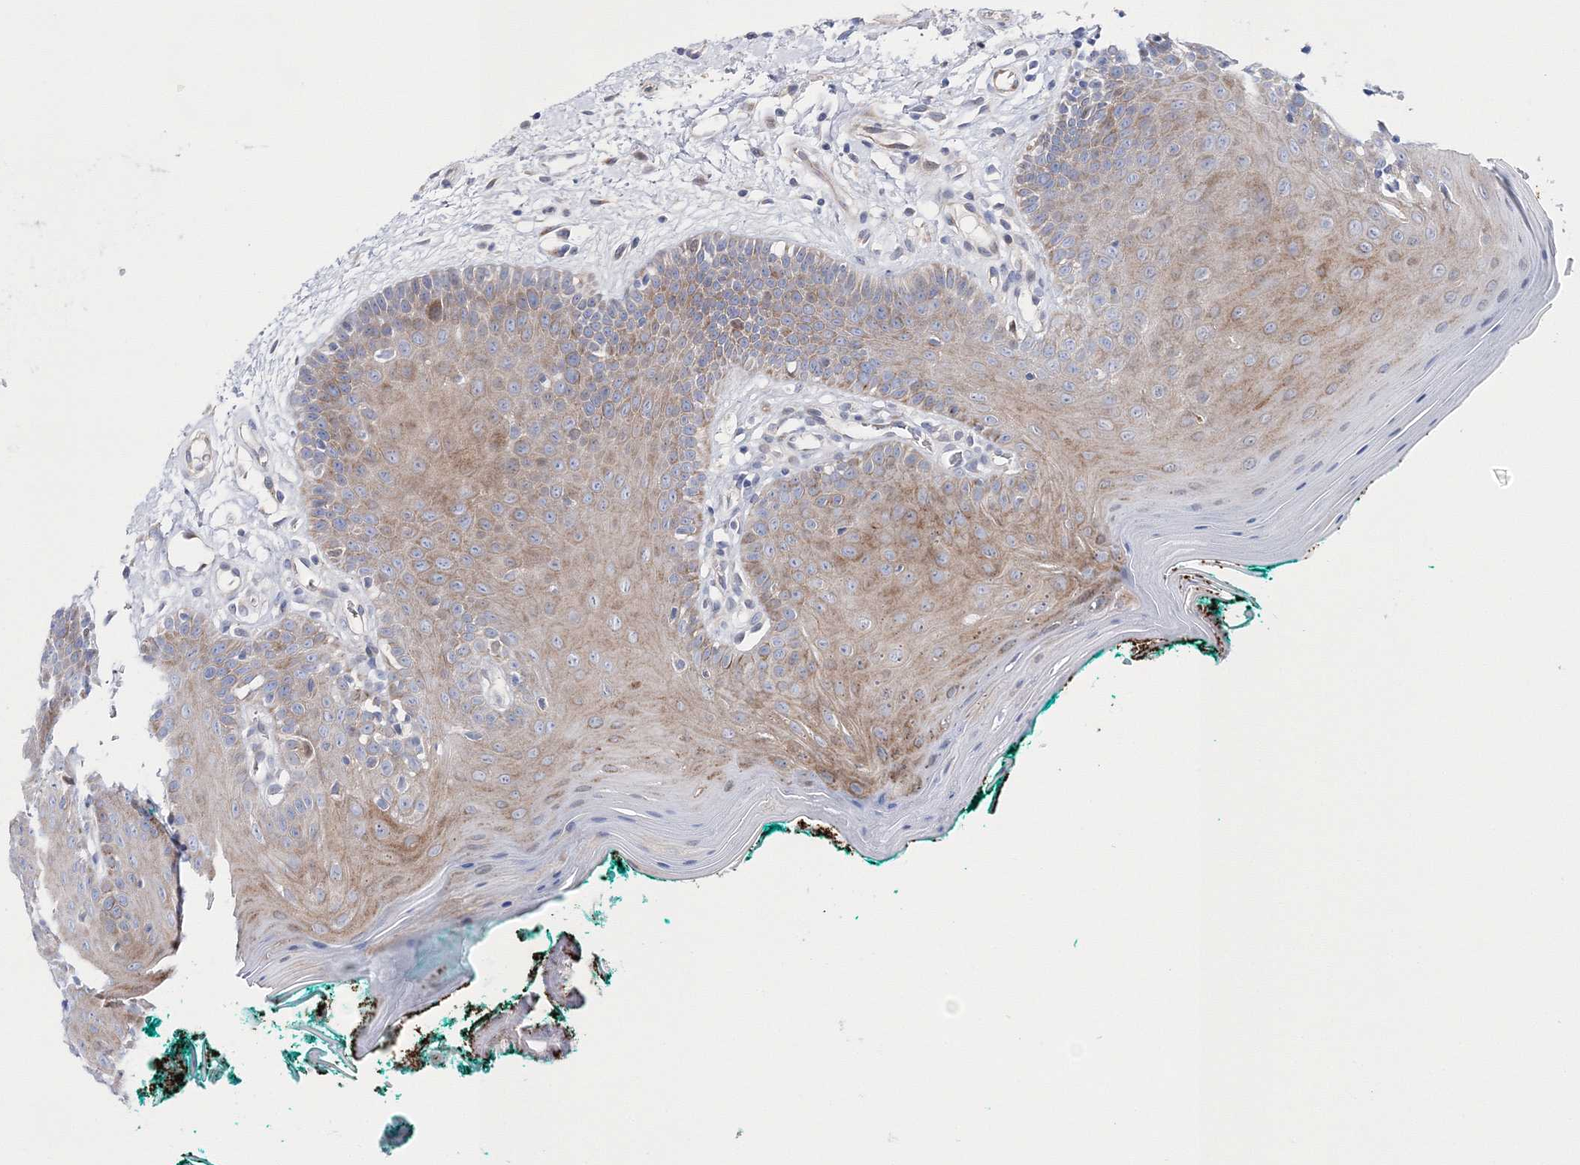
{"staining": {"intensity": "moderate", "quantity": "25%-75%", "location": "cytoplasmic/membranous"}, "tissue": "oral mucosa", "cell_type": "Squamous epithelial cells", "image_type": "normal", "snomed": [{"axis": "morphology", "description": "Normal tissue, NOS"}, {"axis": "topography", "description": "Skeletal muscle"}, {"axis": "topography", "description": "Oral tissue"}], "caption": "Moderate cytoplasmic/membranous positivity is seen in about 25%-75% of squamous epithelial cells in benign oral mucosa. The protein is stained brown, and the nuclei are stained in blue (DAB IHC with brightfield microscopy, high magnification).", "gene": "ARHGAP32", "patient": {"sex": "male", "age": 58}}